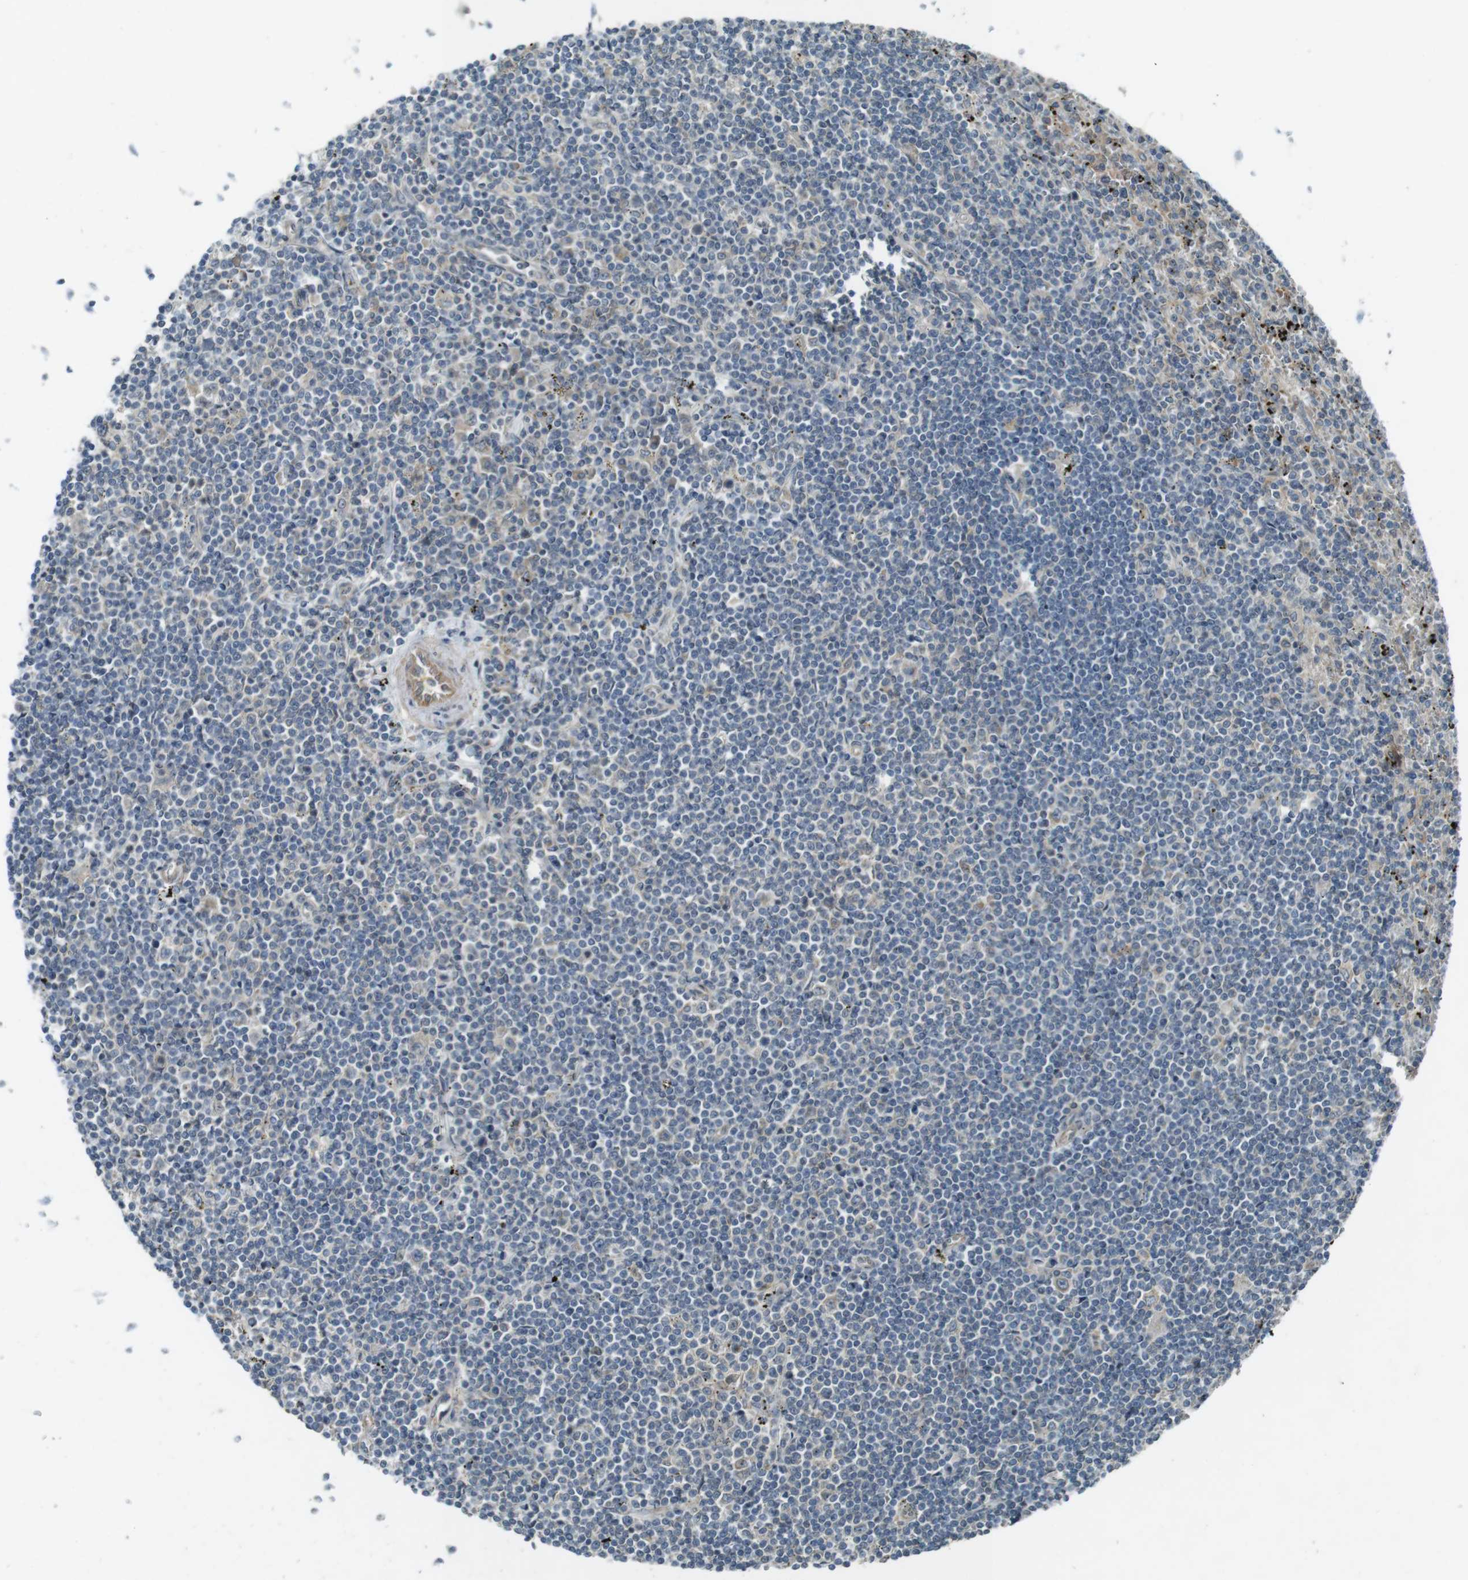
{"staining": {"intensity": "weak", "quantity": "<25%", "location": "cytoplasmic/membranous"}, "tissue": "lymphoma", "cell_type": "Tumor cells", "image_type": "cancer", "snomed": [{"axis": "morphology", "description": "Malignant lymphoma, non-Hodgkin's type, Low grade"}, {"axis": "topography", "description": "Spleen"}], "caption": "Immunohistochemical staining of human lymphoma displays no significant staining in tumor cells. (DAB immunohistochemistry, high magnification).", "gene": "ZYX", "patient": {"sex": "male", "age": 76}}